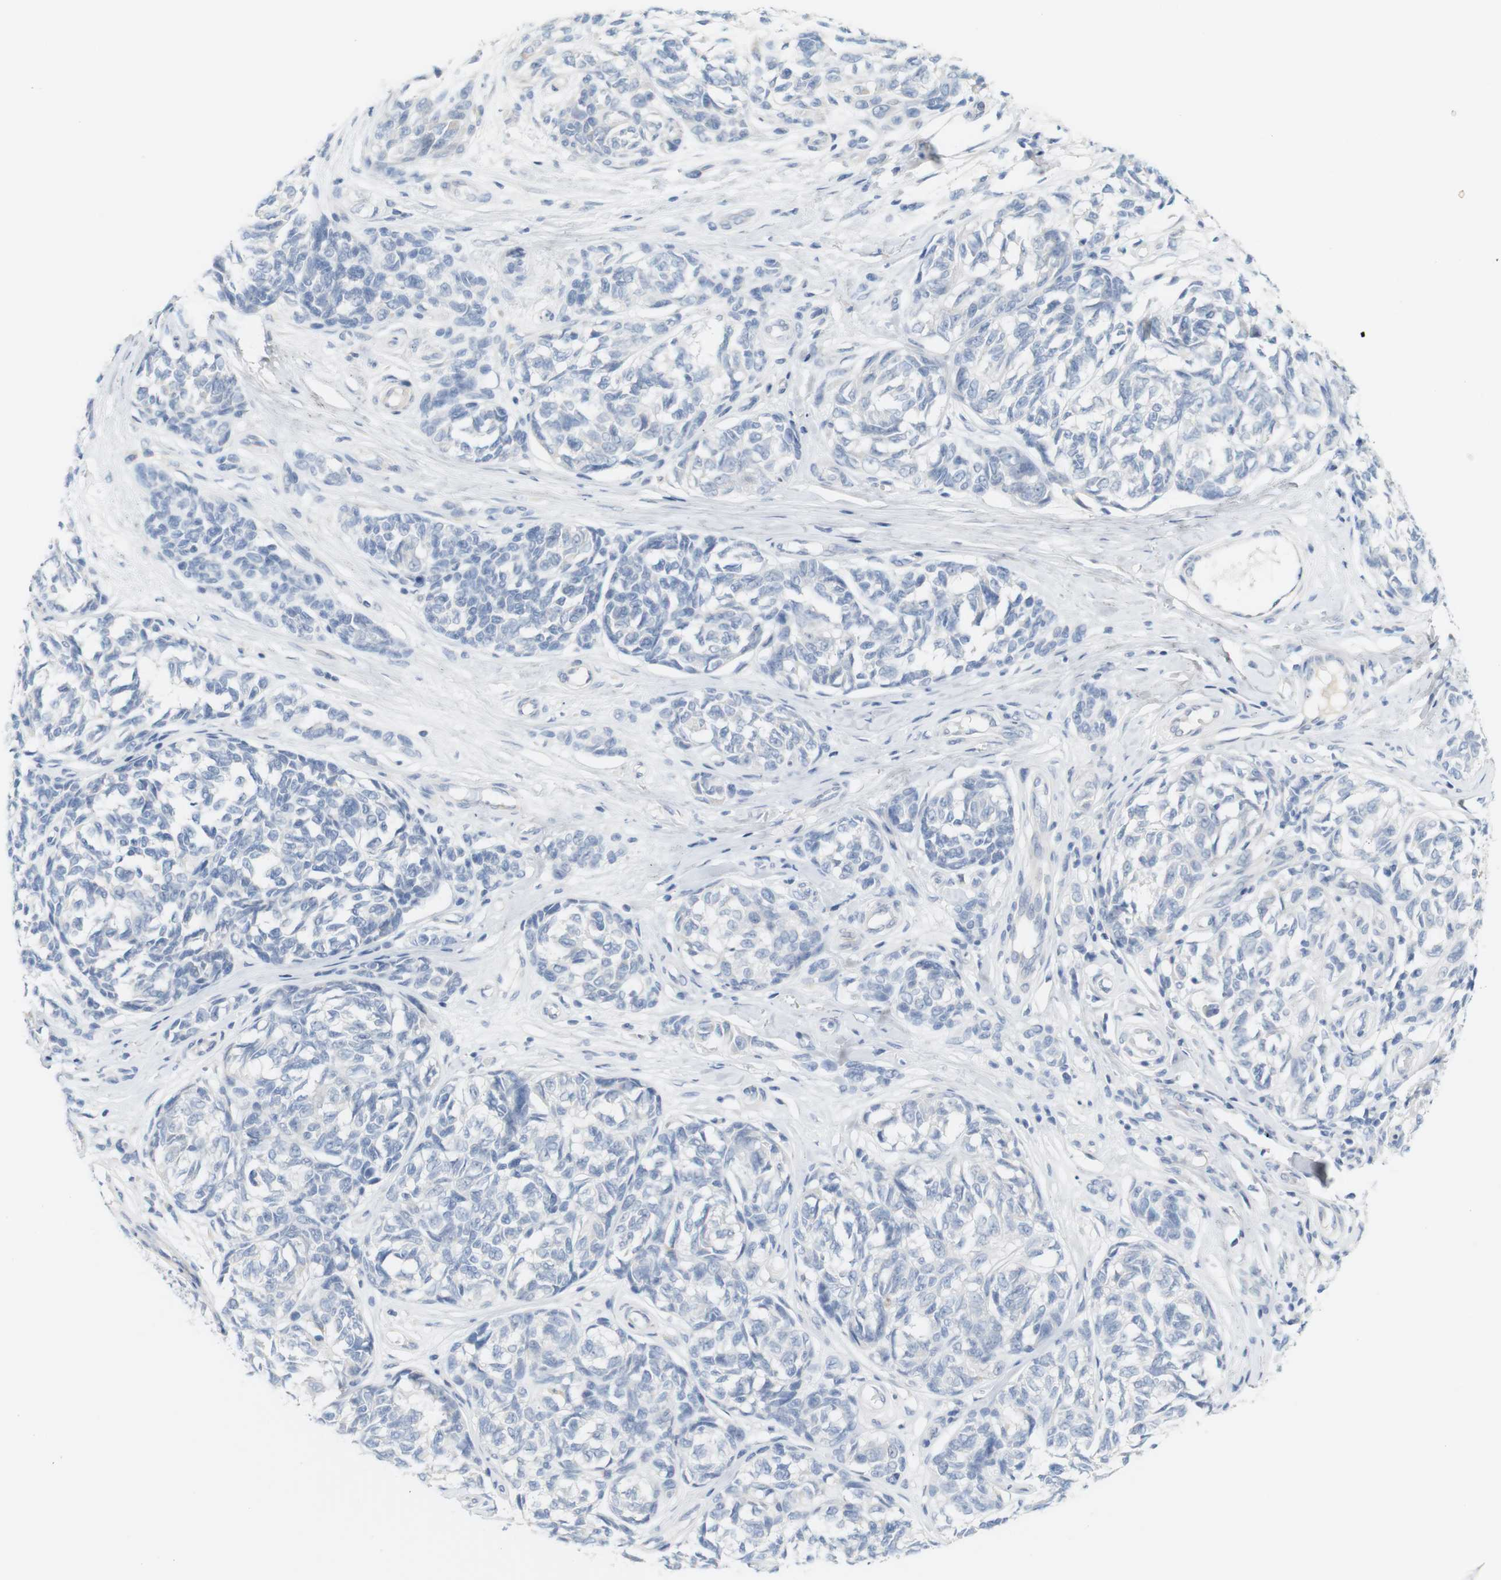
{"staining": {"intensity": "negative", "quantity": "none", "location": "none"}, "tissue": "melanoma", "cell_type": "Tumor cells", "image_type": "cancer", "snomed": [{"axis": "morphology", "description": "Malignant melanoma, NOS"}, {"axis": "topography", "description": "Skin"}], "caption": "This is an immunohistochemistry photomicrograph of malignant melanoma. There is no expression in tumor cells.", "gene": "RGS9", "patient": {"sex": "female", "age": 64}}